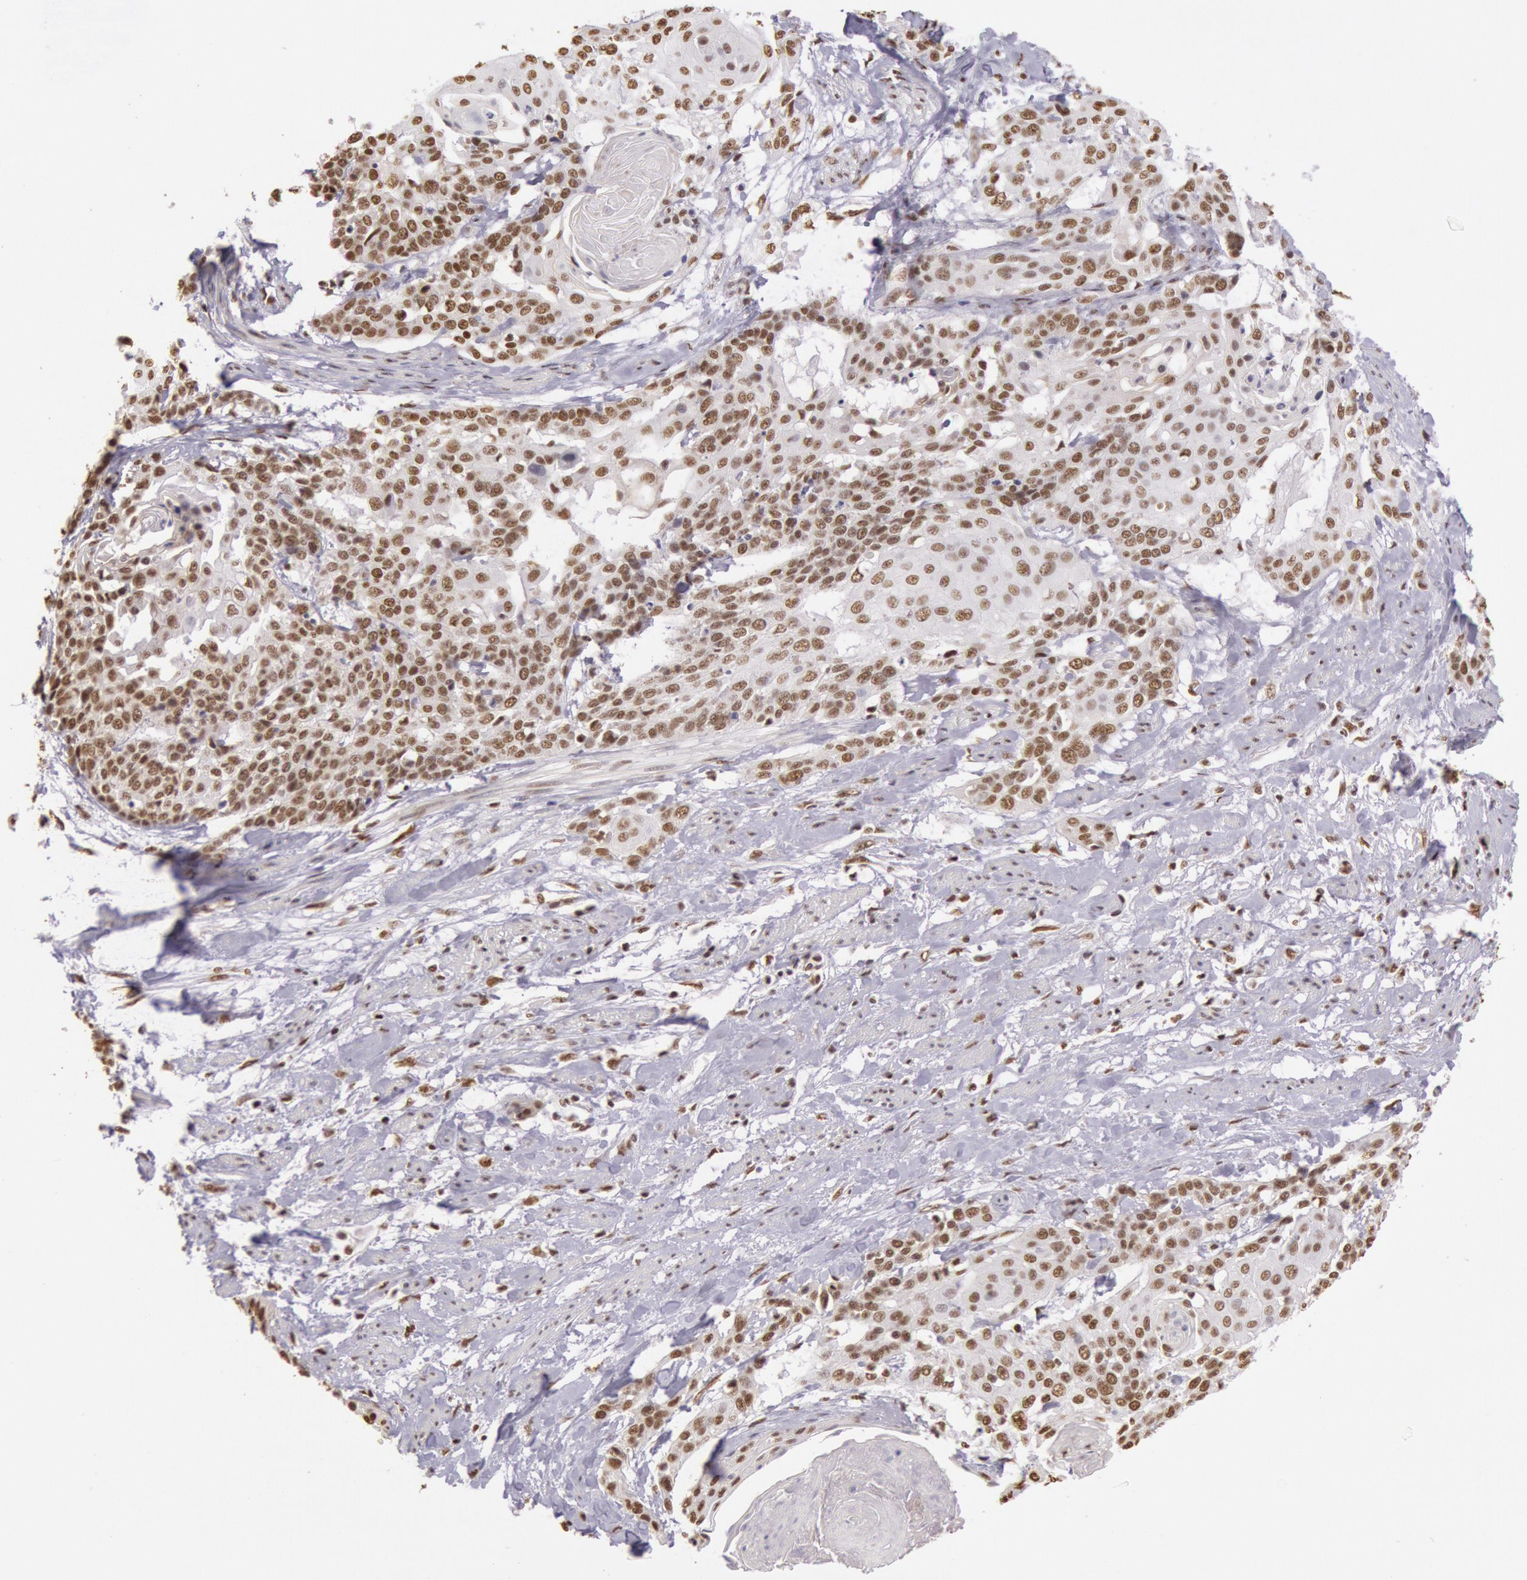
{"staining": {"intensity": "moderate", "quantity": ">75%", "location": "nuclear"}, "tissue": "cervical cancer", "cell_type": "Tumor cells", "image_type": "cancer", "snomed": [{"axis": "morphology", "description": "Squamous cell carcinoma, NOS"}, {"axis": "topography", "description": "Cervix"}], "caption": "A brown stain shows moderate nuclear positivity of a protein in cervical squamous cell carcinoma tumor cells.", "gene": "HNRNPH2", "patient": {"sex": "female", "age": 57}}